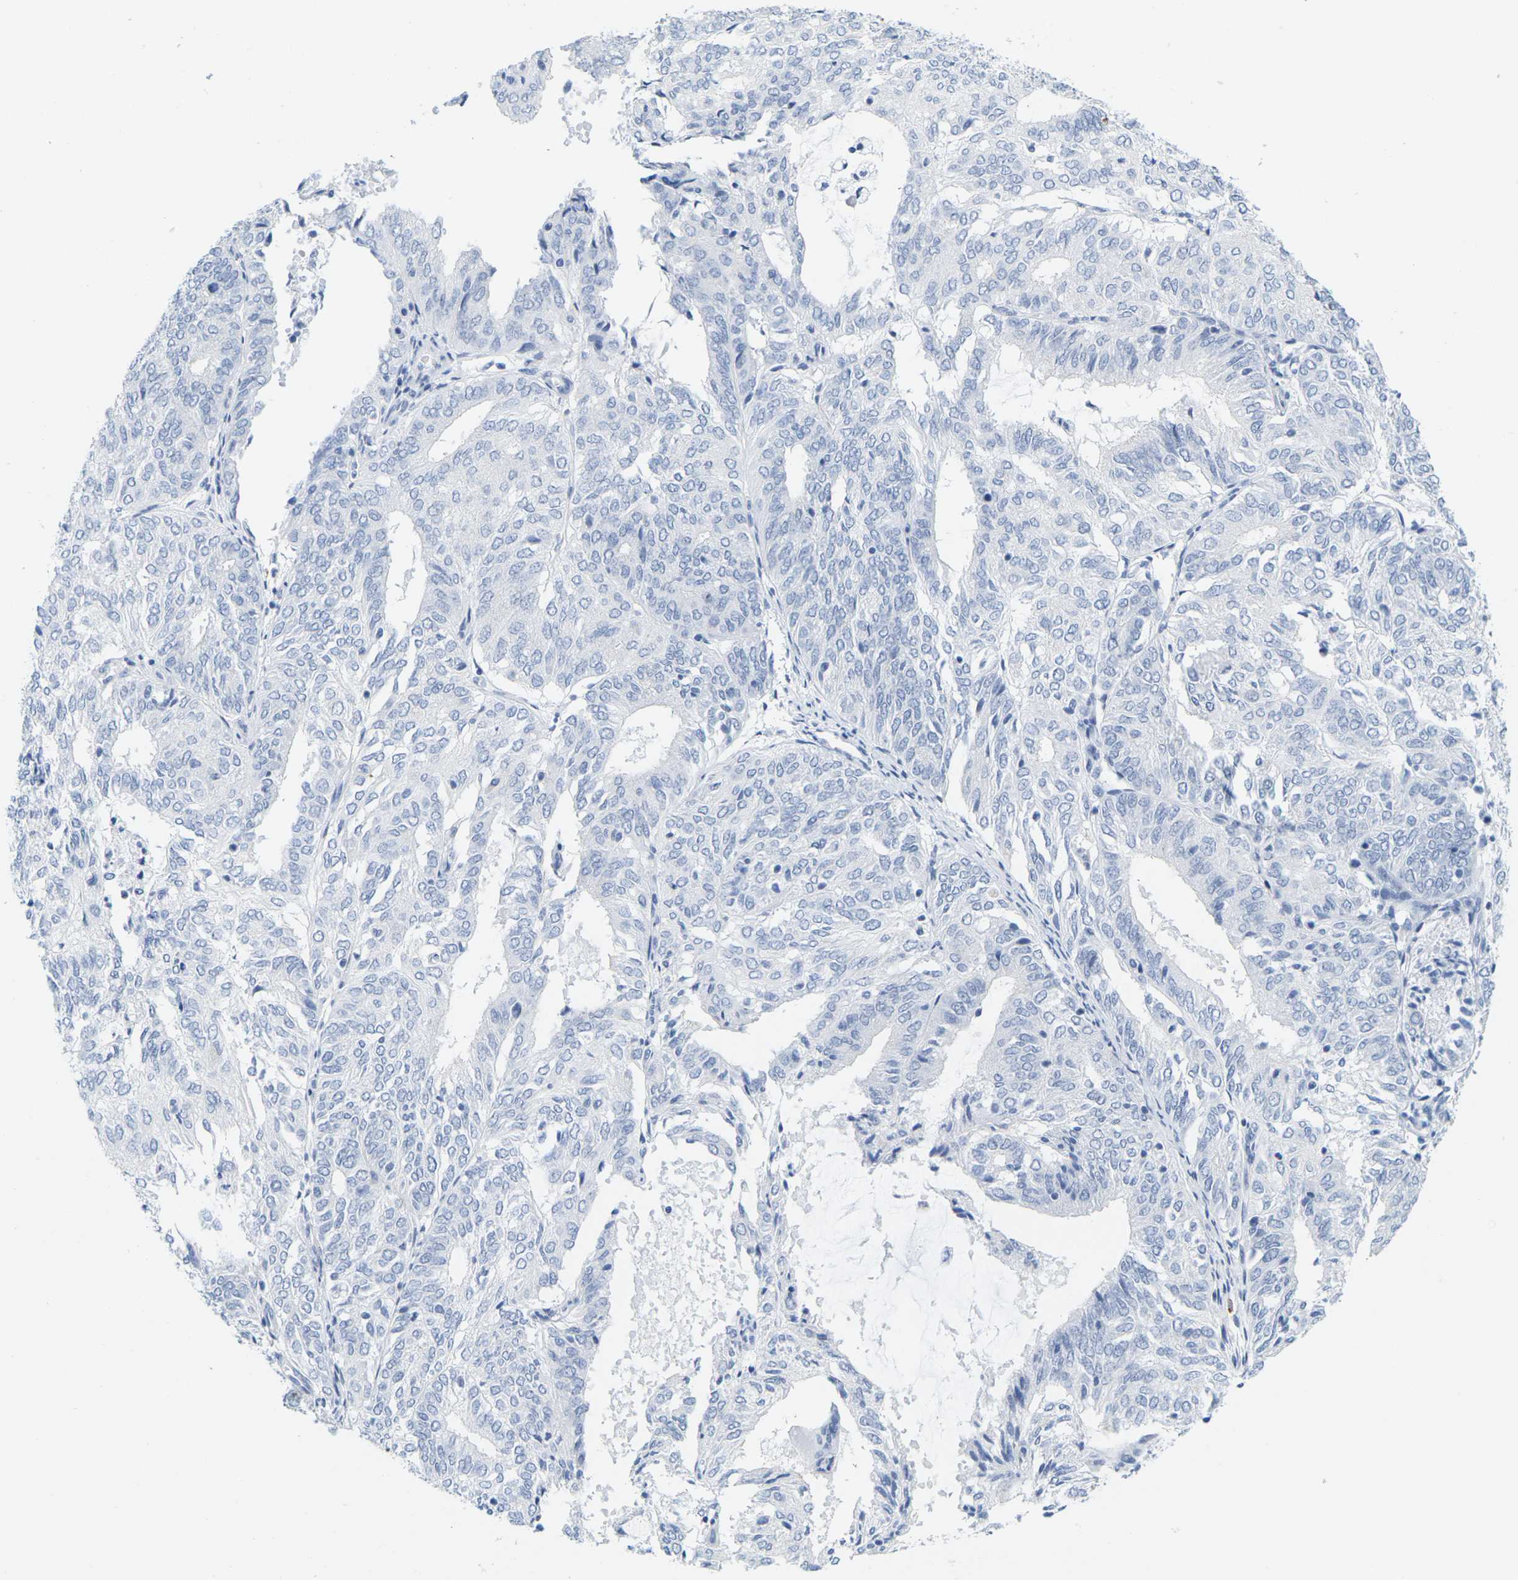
{"staining": {"intensity": "negative", "quantity": "none", "location": "none"}, "tissue": "endometrial cancer", "cell_type": "Tumor cells", "image_type": "cancer", "snomed": [{"axis": "morphology", "description": "Adenocarcinoma, NOS"}, {"axis": "topography", "description": "Uterus"}], "caption": "Histopathology image shows no significant protein expression in tumor cells of endometrial cancer. Nuclei are stained in blue.", "gene": "HLA-DOB", "patient": {"sex": "female", "age": 60}}